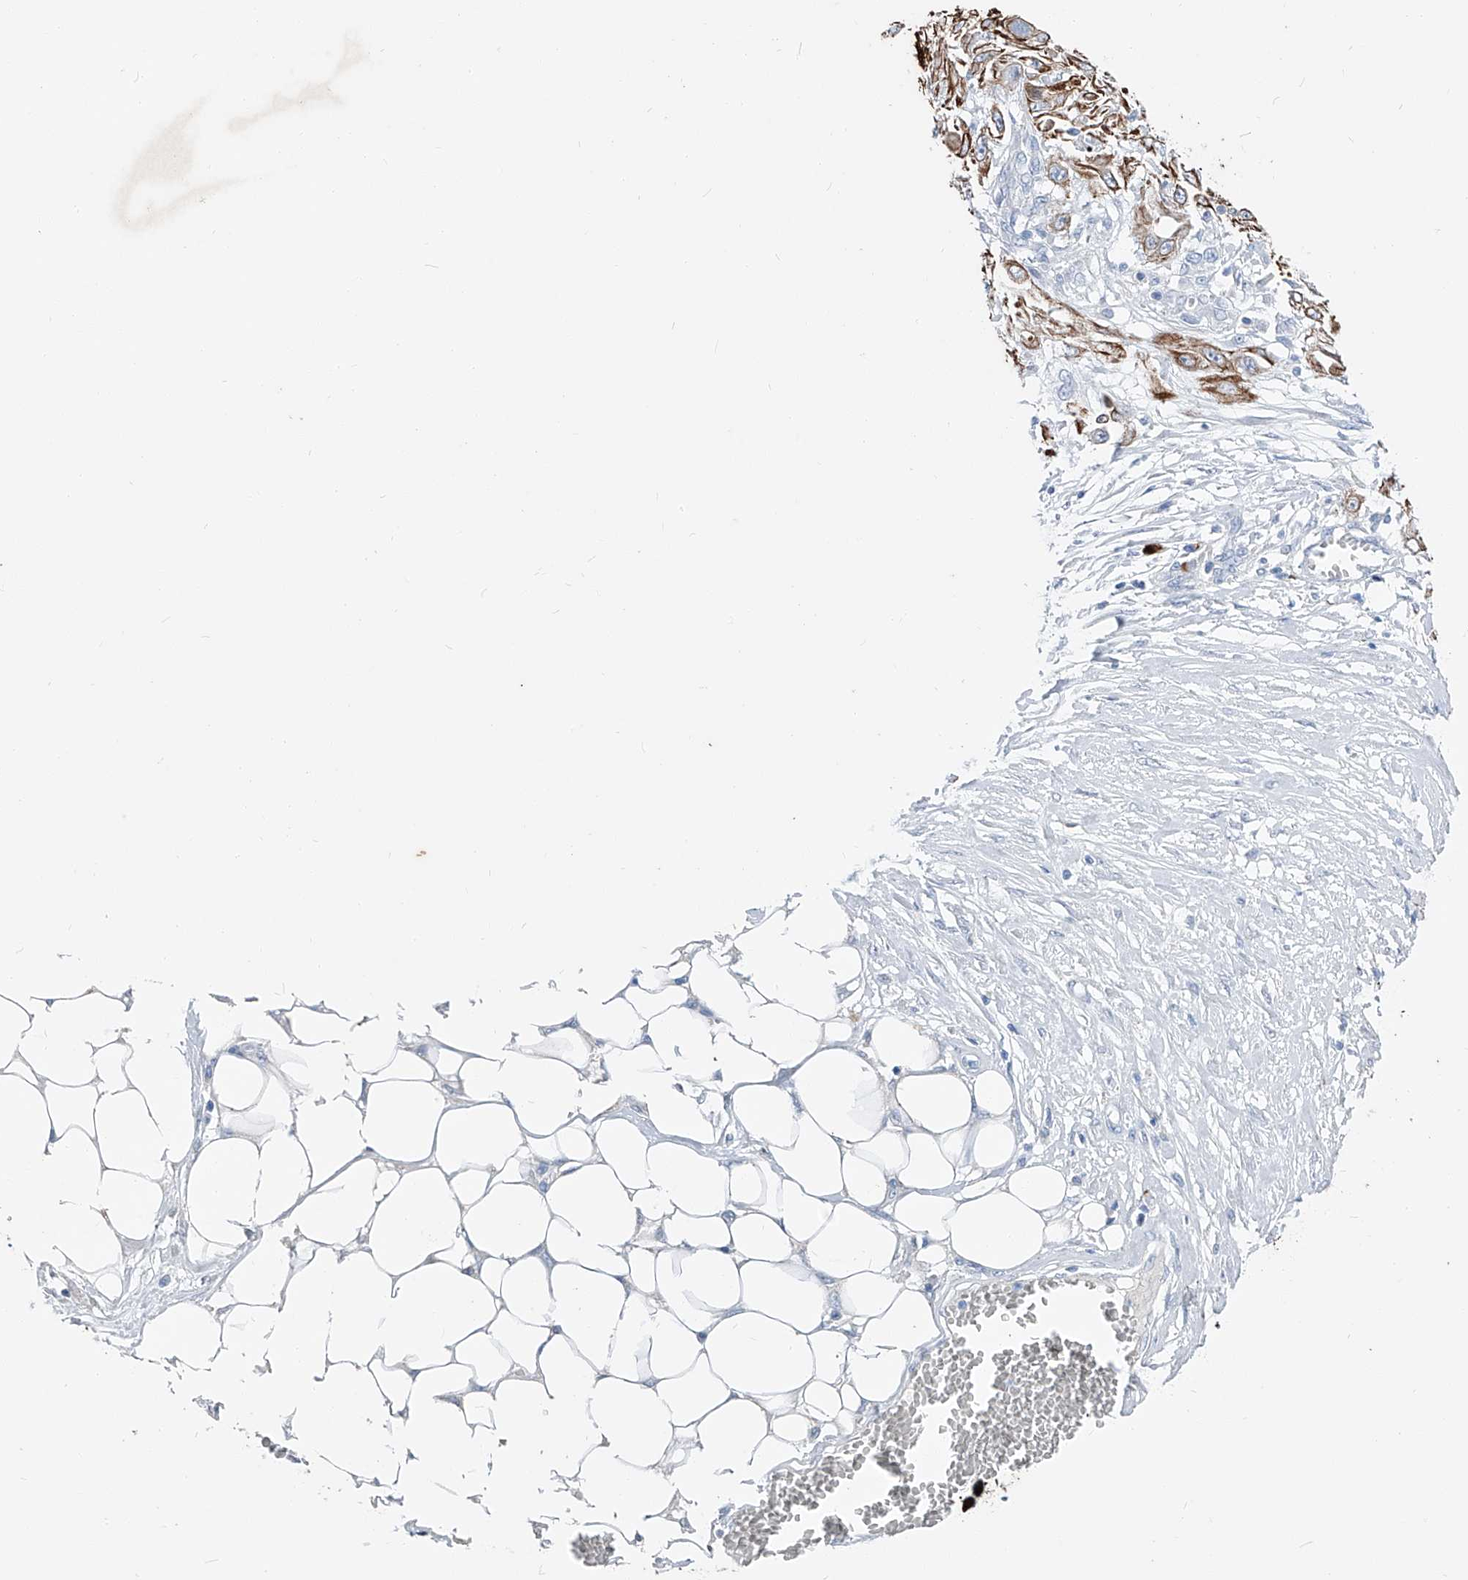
{"staining": {"intensity": "moderate", "quantity": "25%-75%", "location": "cytoplasmic/membranous"}, "tissue": "skin cancer", "cell_type": "Tumor cells", "image_type": "cancer", "snomed": [{"axis": "morphology", "description": "Squamous cell carcinoma, NOS"}, {"axis": "morphology", "description": "Squamous cell carcinoma, metastatic, NOS"}, {"axis": "topography", "description": "Skin"}, {"axis": "topography", "description": "Lymph node"}], "caption": "This image exhibits immunohistochemistry staining of skin cancer (squamous cell carcinoma), with medium moderate cytoplasmic/membranous staining in about 25%-75% of tumor cells.", "gene": "FRS3", "patient": {"sex": "male", "age": 75}}